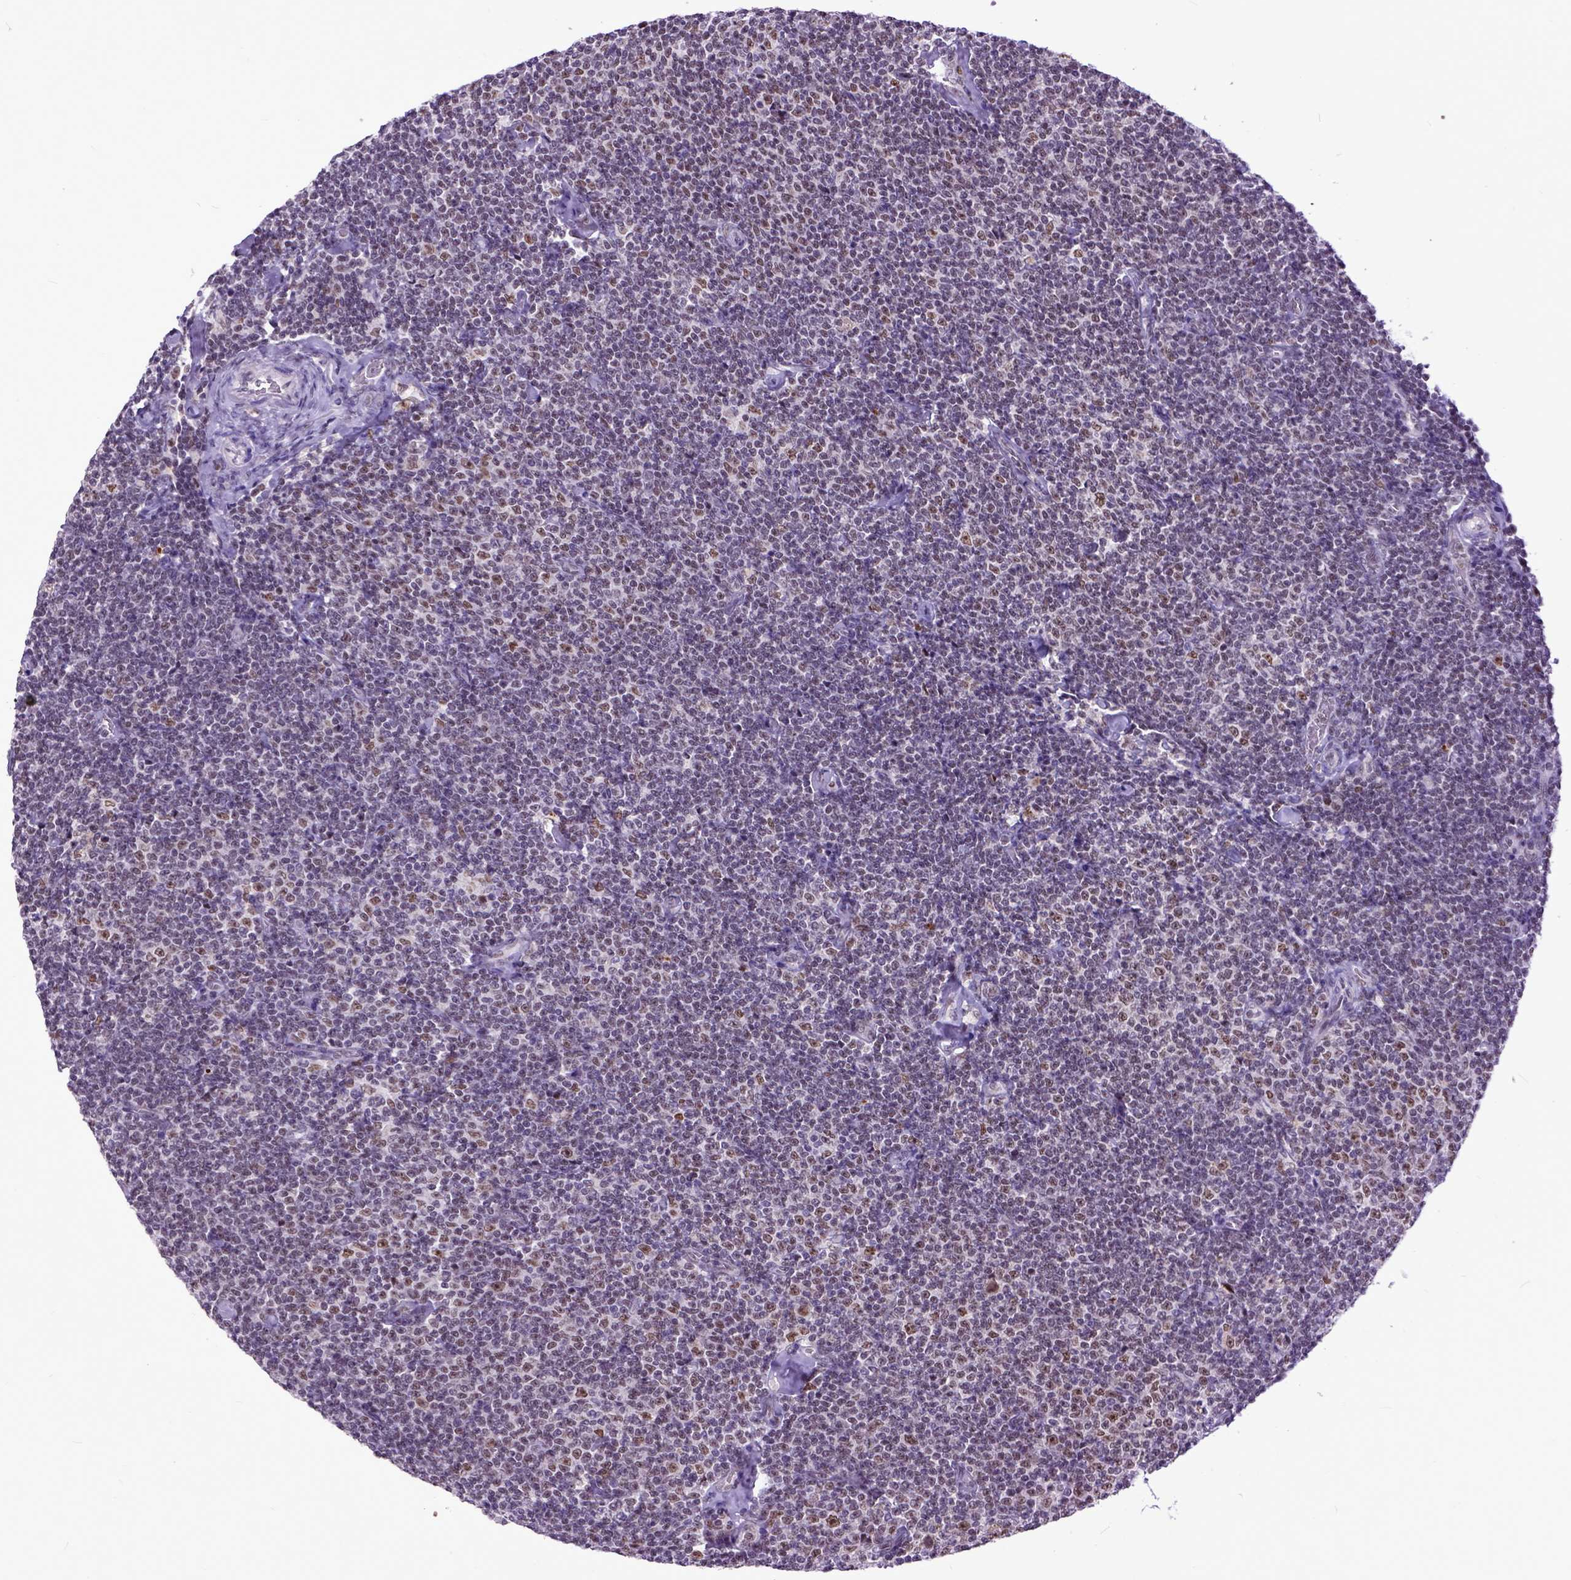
{"staining": {"intensity": "moderate", "quantity": "25%-75%", "location": "nuclear"}, "tissue": "lymphoma", "cell_type": "Tumor cells", "image_type": "cancer", "snomed": [{"axis": "morphology", "description": "Malignant lymphoma, non-Hodgkin's type, Low grade"}, {"axis": "topography", "description": "Lymph node"}], "caption": "Protein expression by immunohistochemistry (IHC) demonstrates moderate nuclear positivity in approximately 25%-75% of tumor cells in malignant lymphoma, non-Hodgkin's type (low-grade).", "gene": "RCC2", "patient": {"sex": "male", "age": 81}}